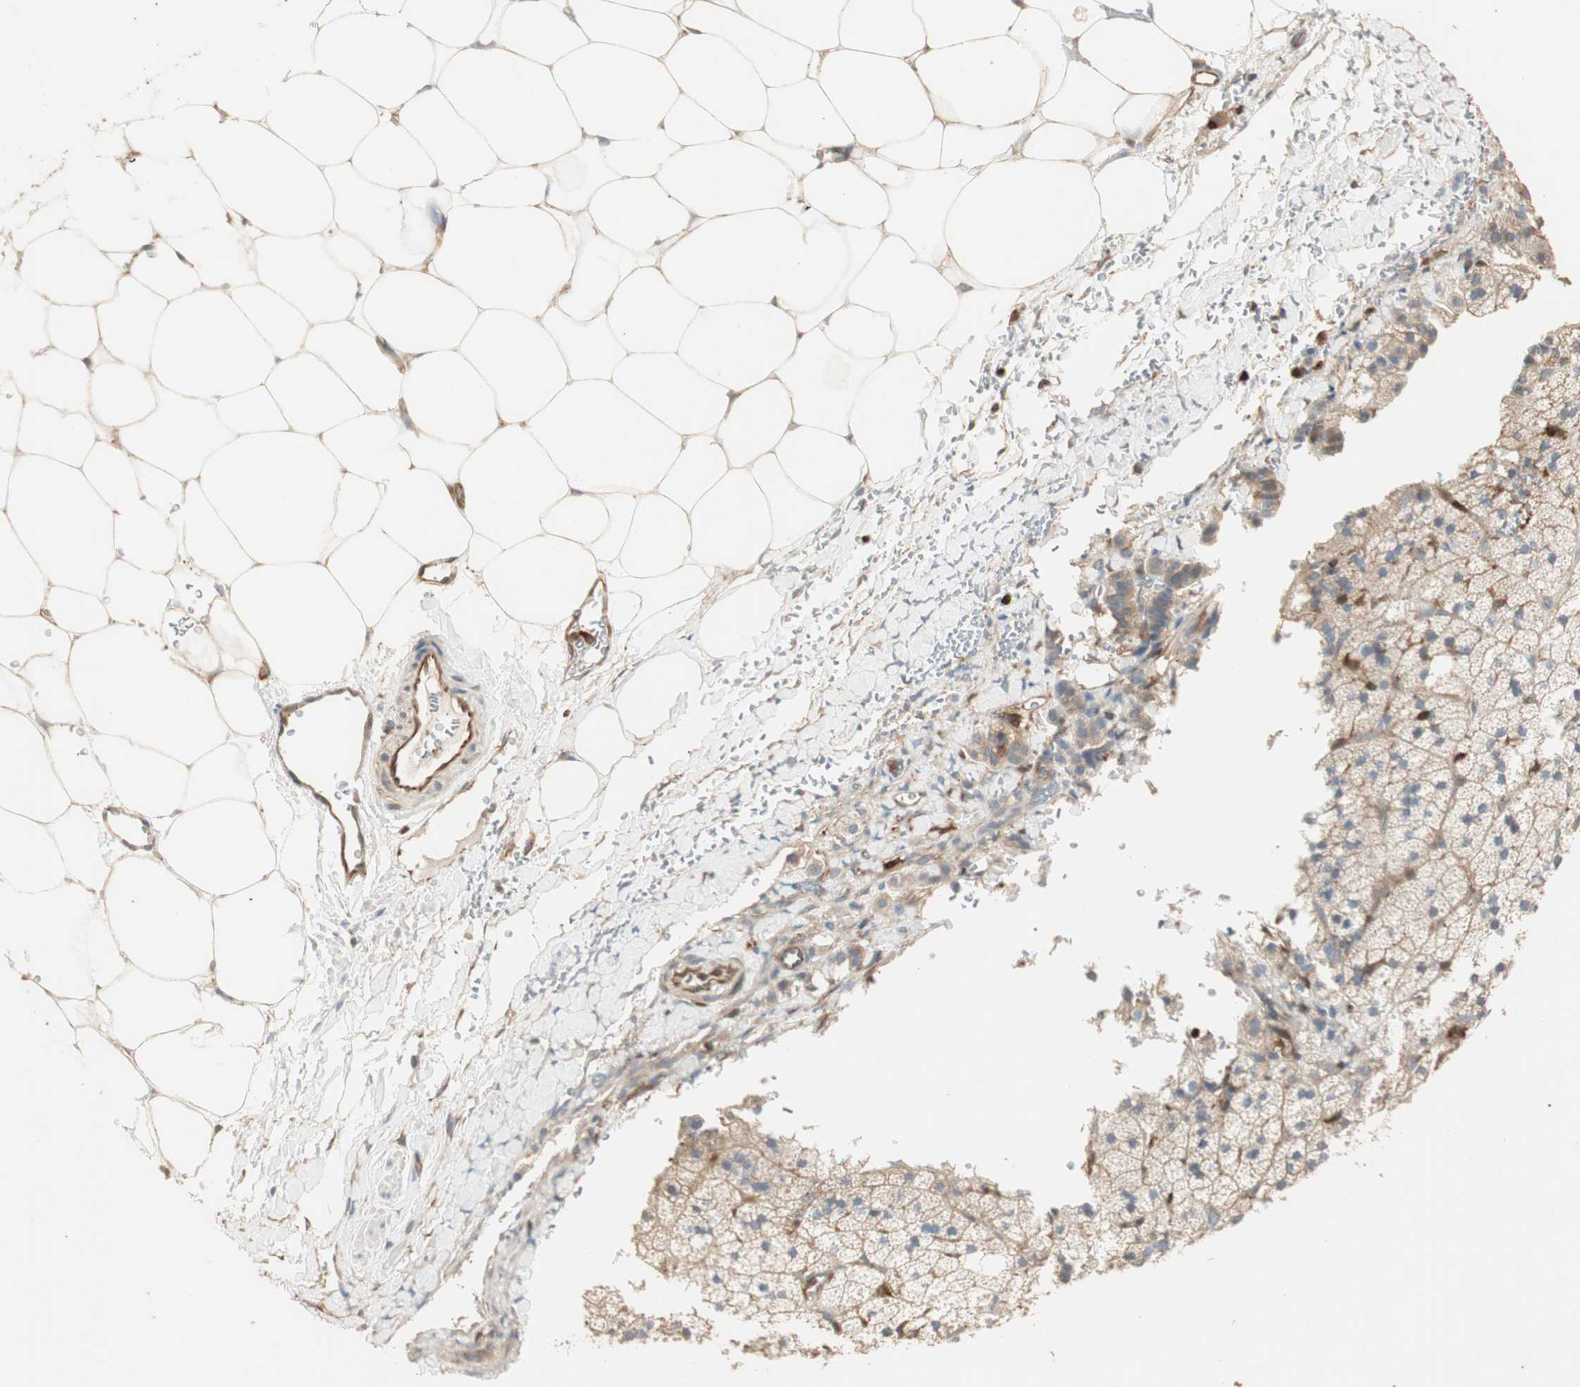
{"staining": {"intensity": "weak", "quantity": "25%-75%", "location": "cytoplasmic/membranous"}, "tissue": "adrenal gland", "cell_type": "Glandular cells", "image_type": "normal", "snomed": [{"axis": "morphology", "description": "Normal tissue, NOS"}, {"axis": "topography", "description": "Adrenal gland"}], "caption": "Immunohistochemical staining of unremarkable human adrenal gland exhibits 25%-75% levels of weak cytoplasmic/membranous protein positivity in about 25%-75% of glandular cells. Immunohistochemistry (ihc) stains the protein in brown and the nuclei are stained blue.", "gene": "CRLF3", "patient": {"sex": "male", "age": 35}}